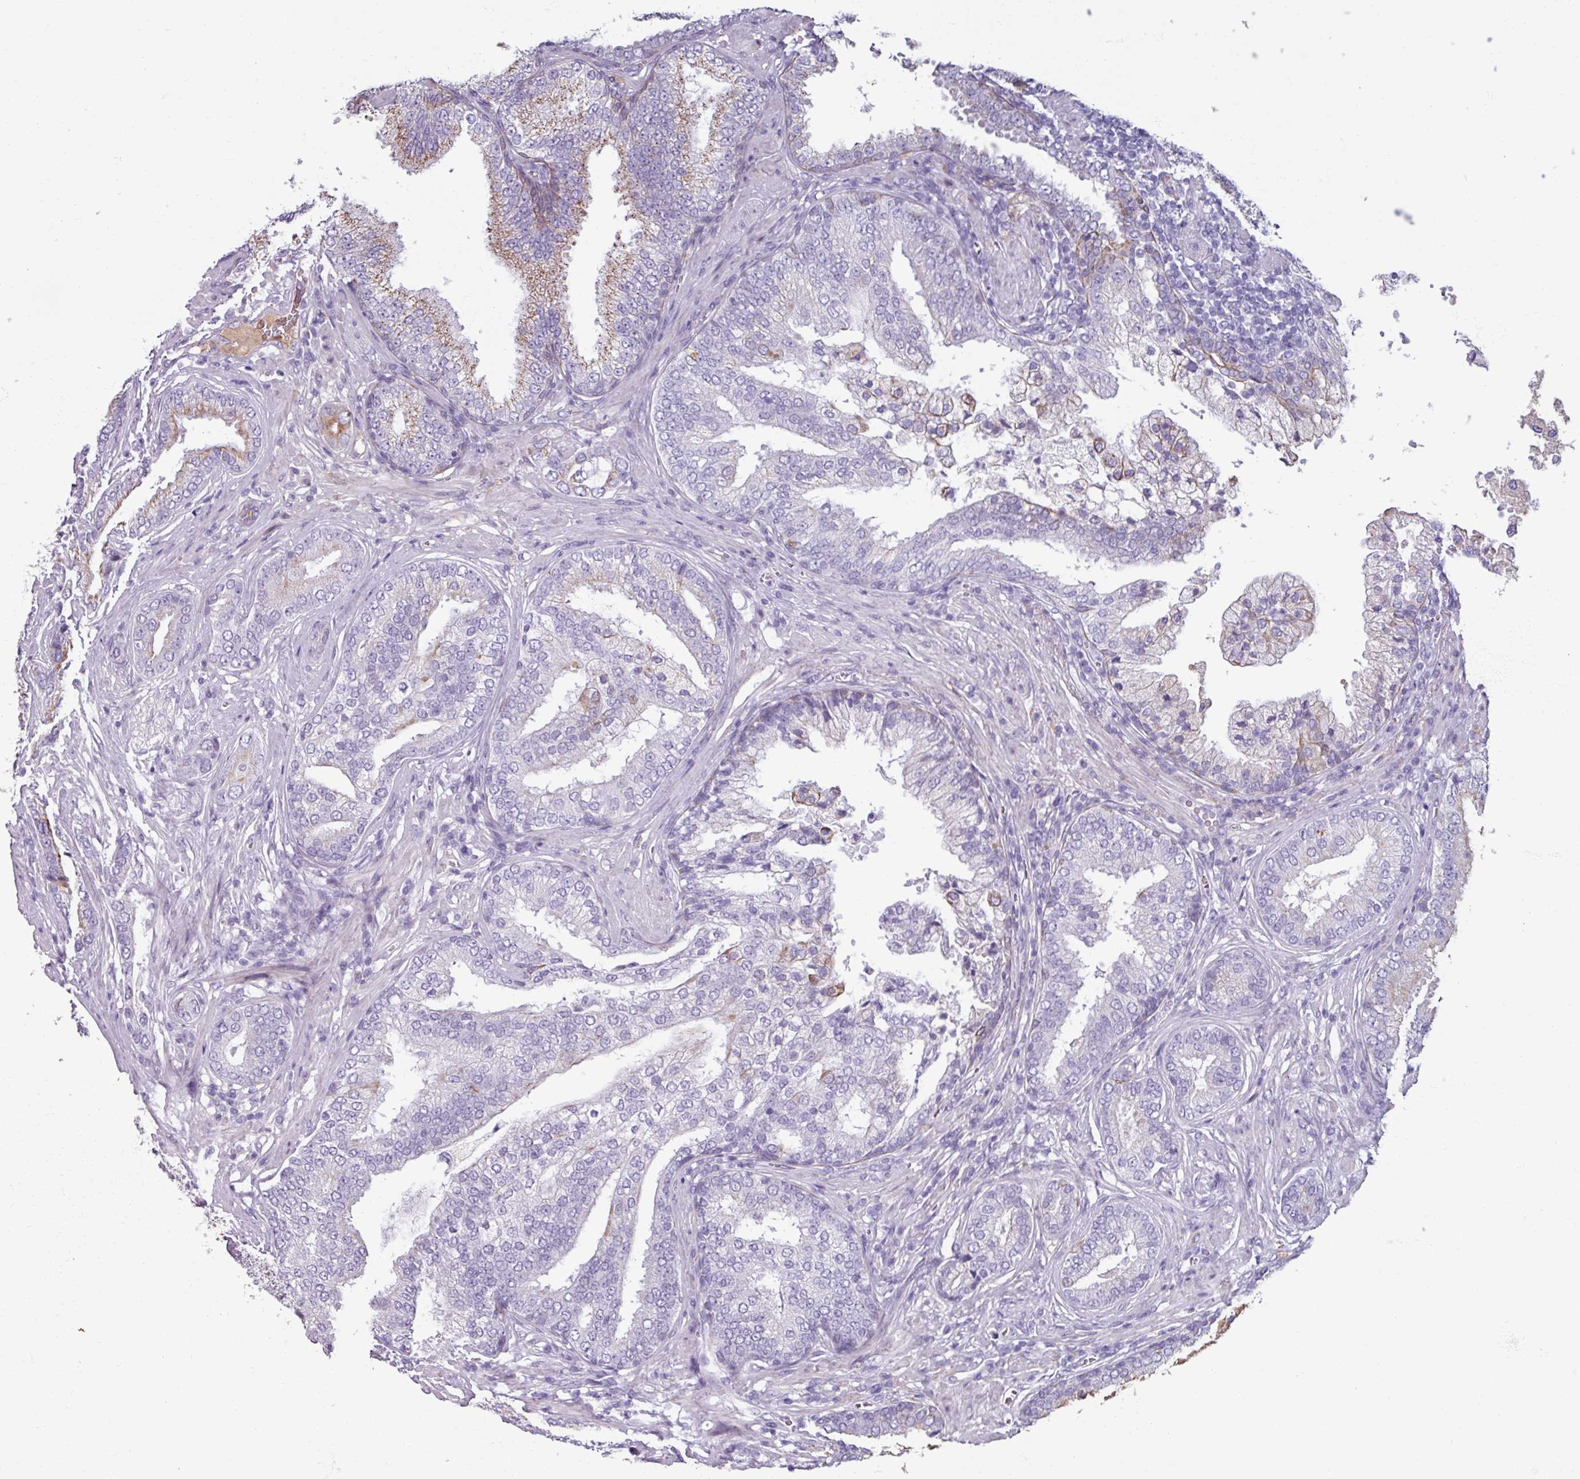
{"staining": {"intensity": "weak", "quantity": "<25%", "location": "cytoplasmic/membranous"}, "tissue": "prostate cancer", "cell_type": "Tumor cells", "image_type": "cancer", "snomed": [{"axis": "morphology", "description": "Adenocarcinoma, High grade"}, {"axis": "topography", "description": "Prostate"}], "caption": "Immunohistochemistry (IHC) of high-grade adenocarcinoma (prostate) displays no staining in tumor cells. Brightfield microscopy of immunohistochemistry stained with DAB (brown) and hematoxylin (blue), captured at high magnification.", "gene": "SPESP1", "patient": {"sex": "male", "age": 55}}